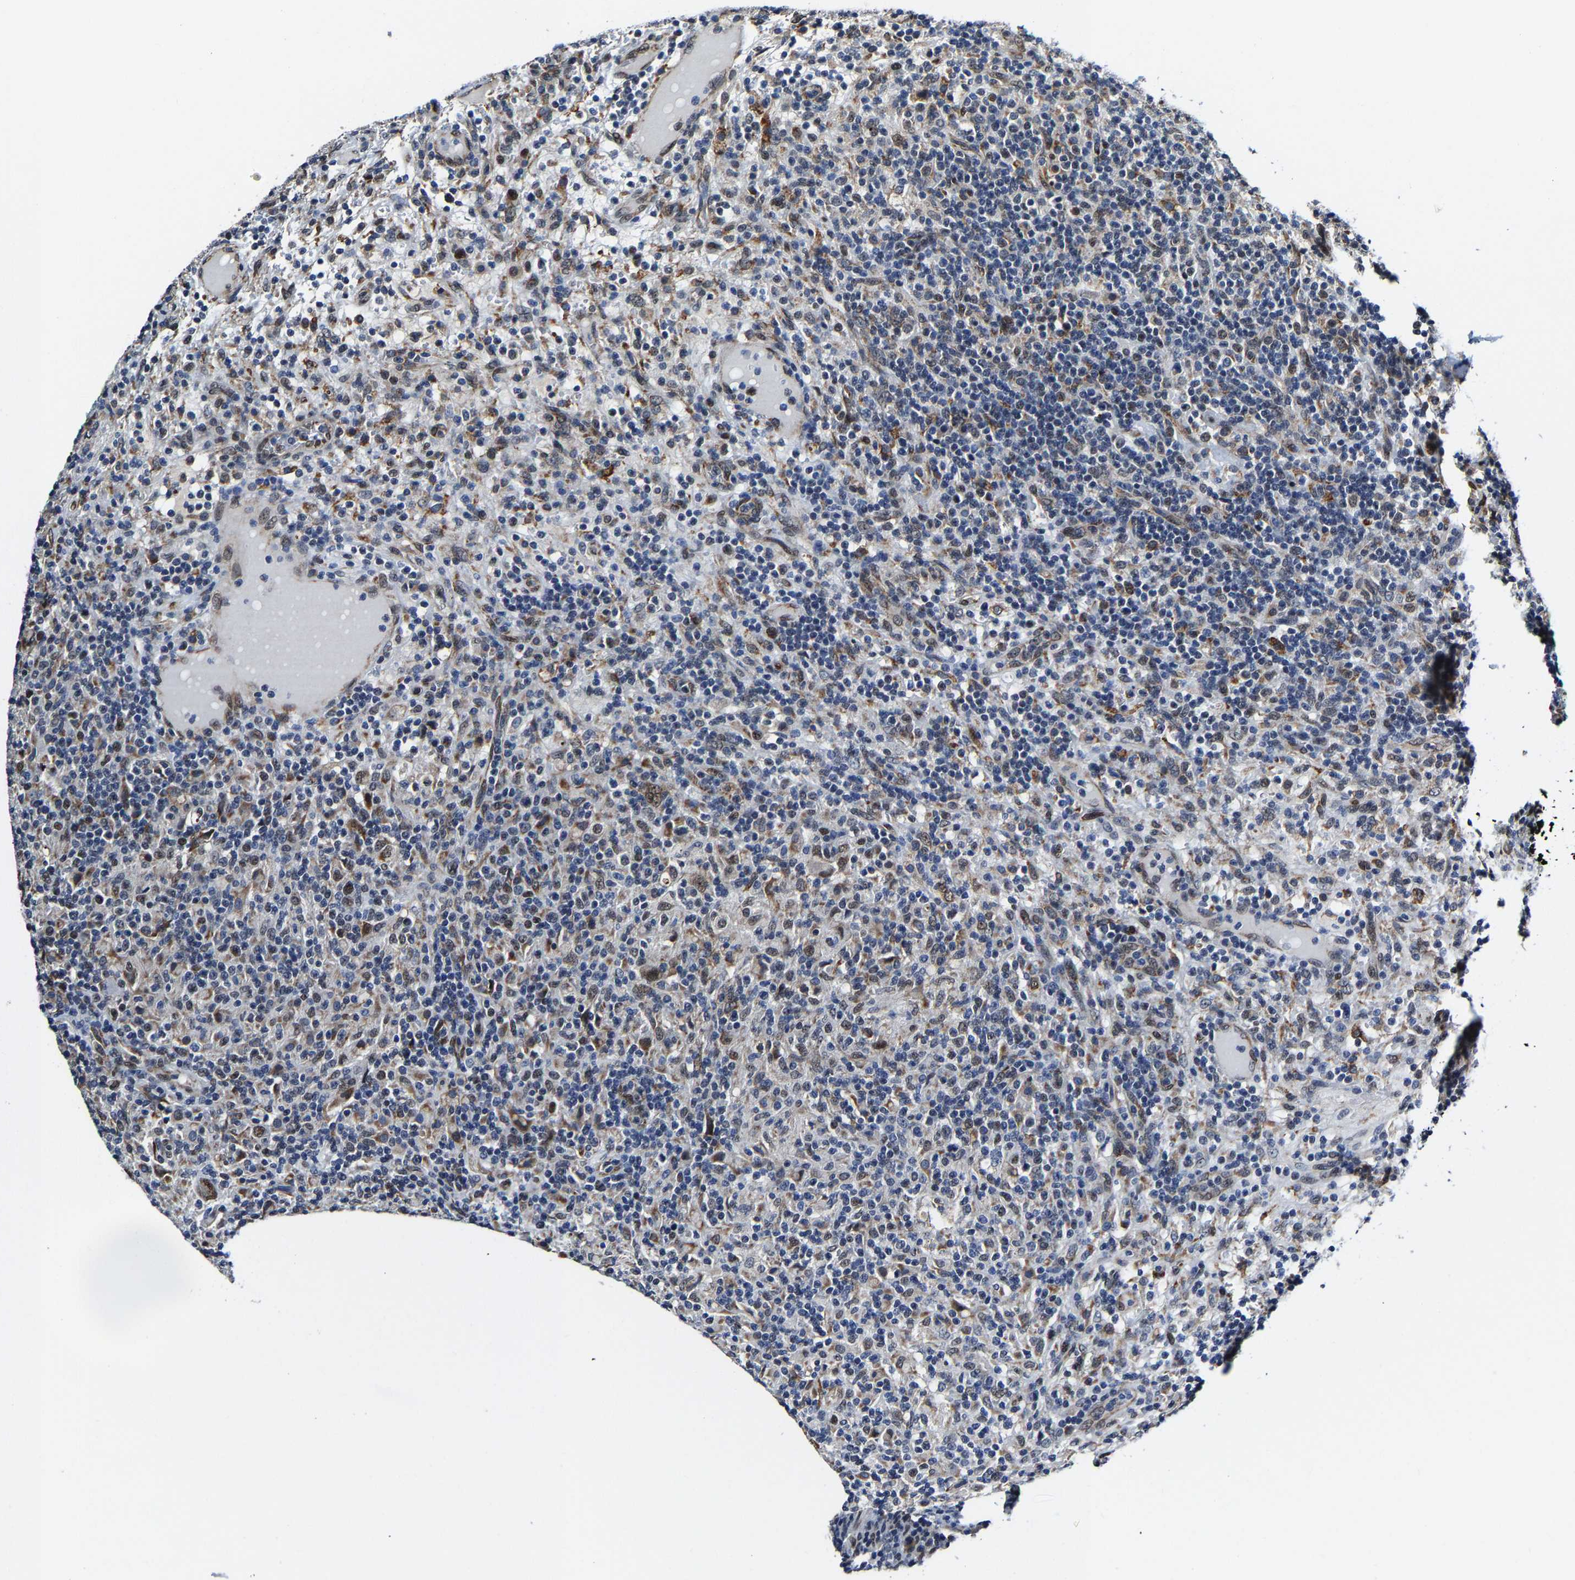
{"staining": {"intensity": "moderate", "quantity": ">75%", "location": "nuclear"}, "tissue": "lymphoma", "cell_type": "Tumor cells", "image_type": "cancer", "snomed": [{"axis": "morphology", "description": "Hodgkin's disease, NOS"}, {"axis": "topography", "description": "Lymph node"}], "caption": "DAB (3,3'-diaminobenzidine) immunohistochemical staining of human Hodgkin's disease displays moderate nuclear protein expression in approximately >75% of tumor cells. (DAB (3,3'-diaminobenzidine) IHC with brightfield microscopy, high magnification).", "gene": "METTL1", "patient": {"sex": "male", "age": 70}}